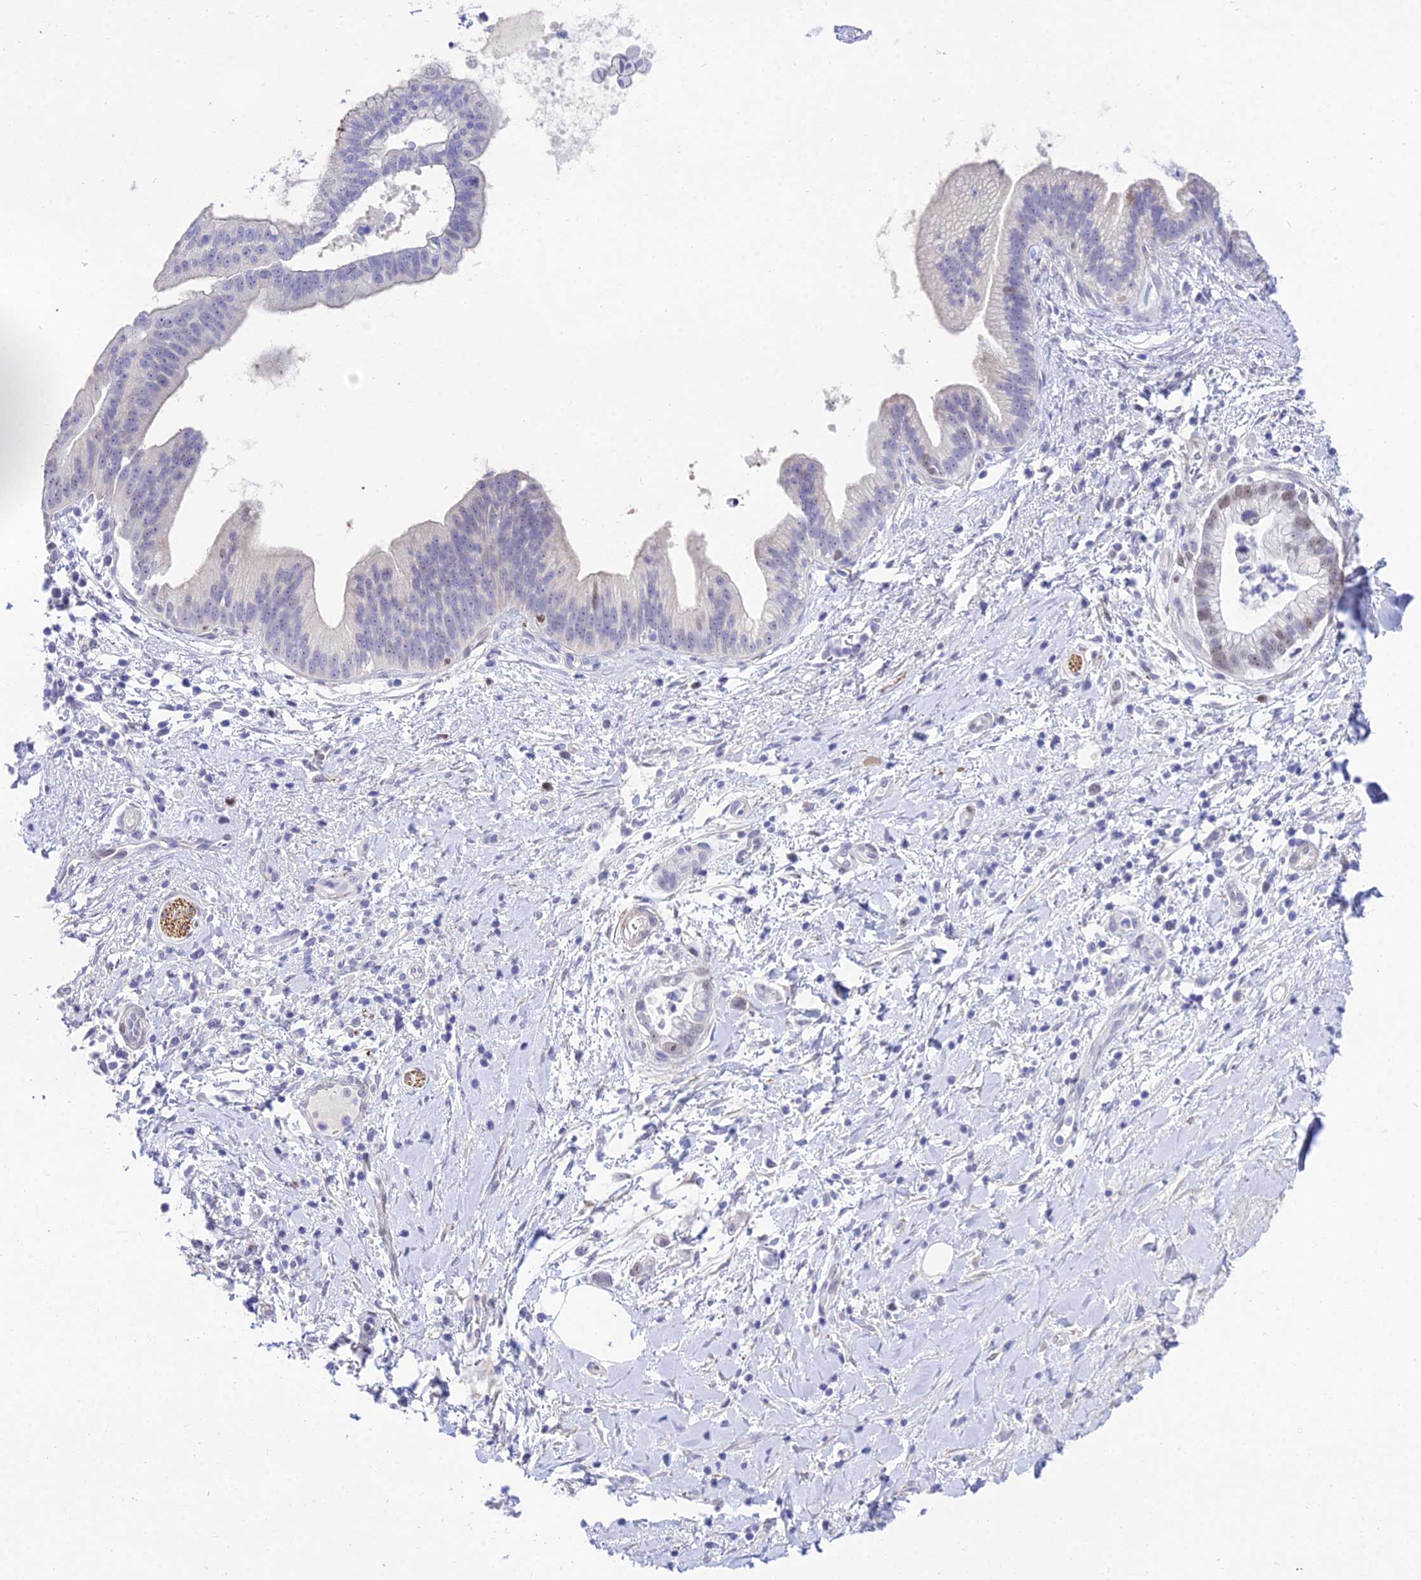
{"staining": {"intensity": "weak", "quantity": "<25%", "location": "nuclear"}, "tissue": "pancreatic cancer", "cell_type": "Tumor cells", "image_type": "cancer", "snomed": [{"axis": "morphology", "description": "Adenocarcinoma, NOS"}, {"axis": "topography", "description": "Pancreas"}], "caption": "Tumor cells show no significant protein positivity in adenocarcinoma (pancreatic).", "gene": "DEFB107A", "patient": {"sex": "male", "age": 78}}